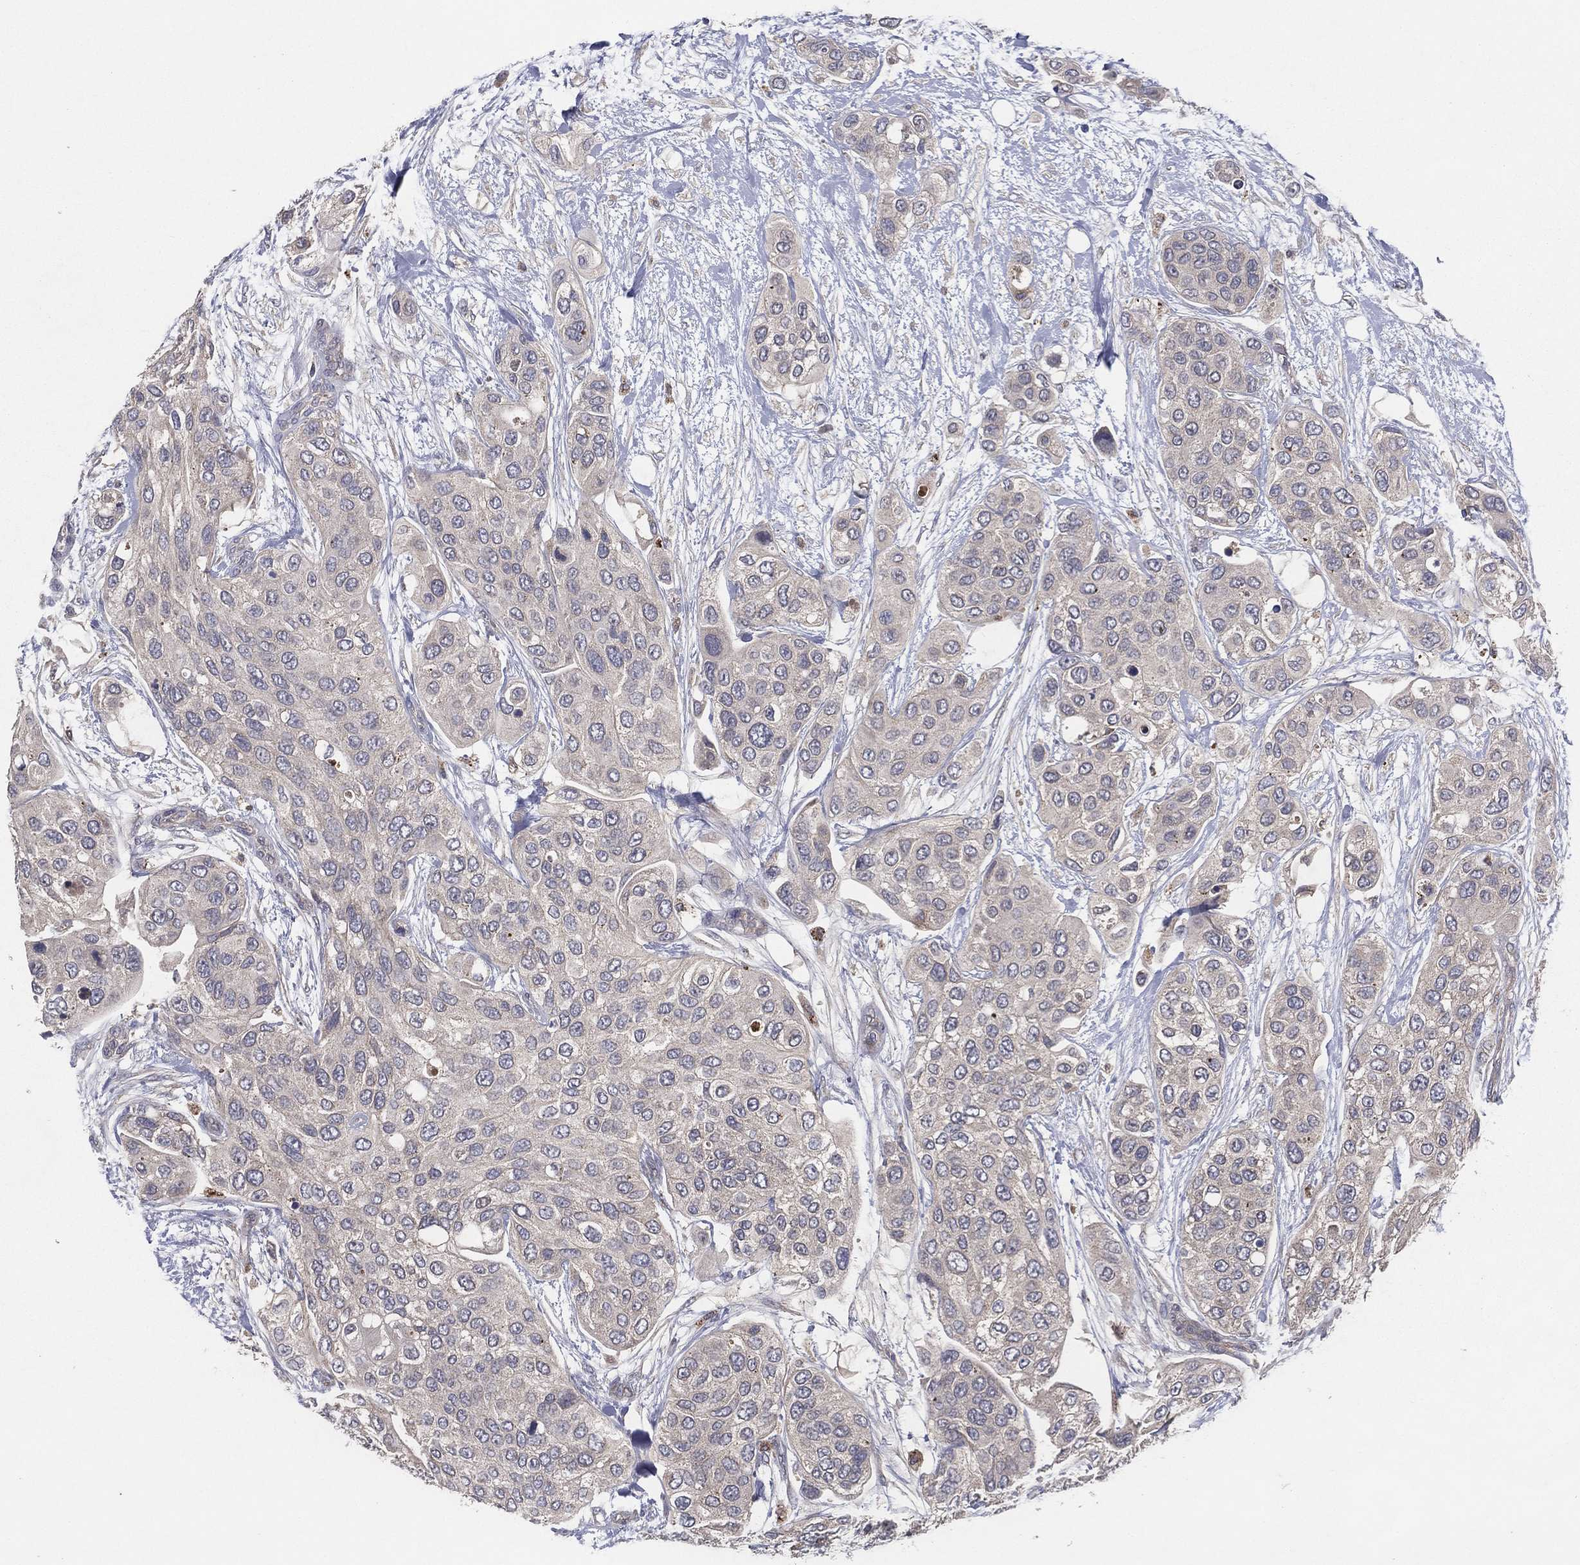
{"staining": {"intensity": "negative", "quantity": "none", "location": "none"}, "tissue": "urothelial cancer", "cell_type": "Tumor cells", "image_type": "cancer", "snomed": [{"axis": "morphology", "description": "Urothelial carcinoma, High grade"}, {"axis": "topography", "description": "Urinary bladder"}], "caption": "This is an IHC micrograph of urothelial cancer. There is no expression in tumor cells.", "gene": "MT-ND1", "patient": {"sex": "male", "age": 77}}